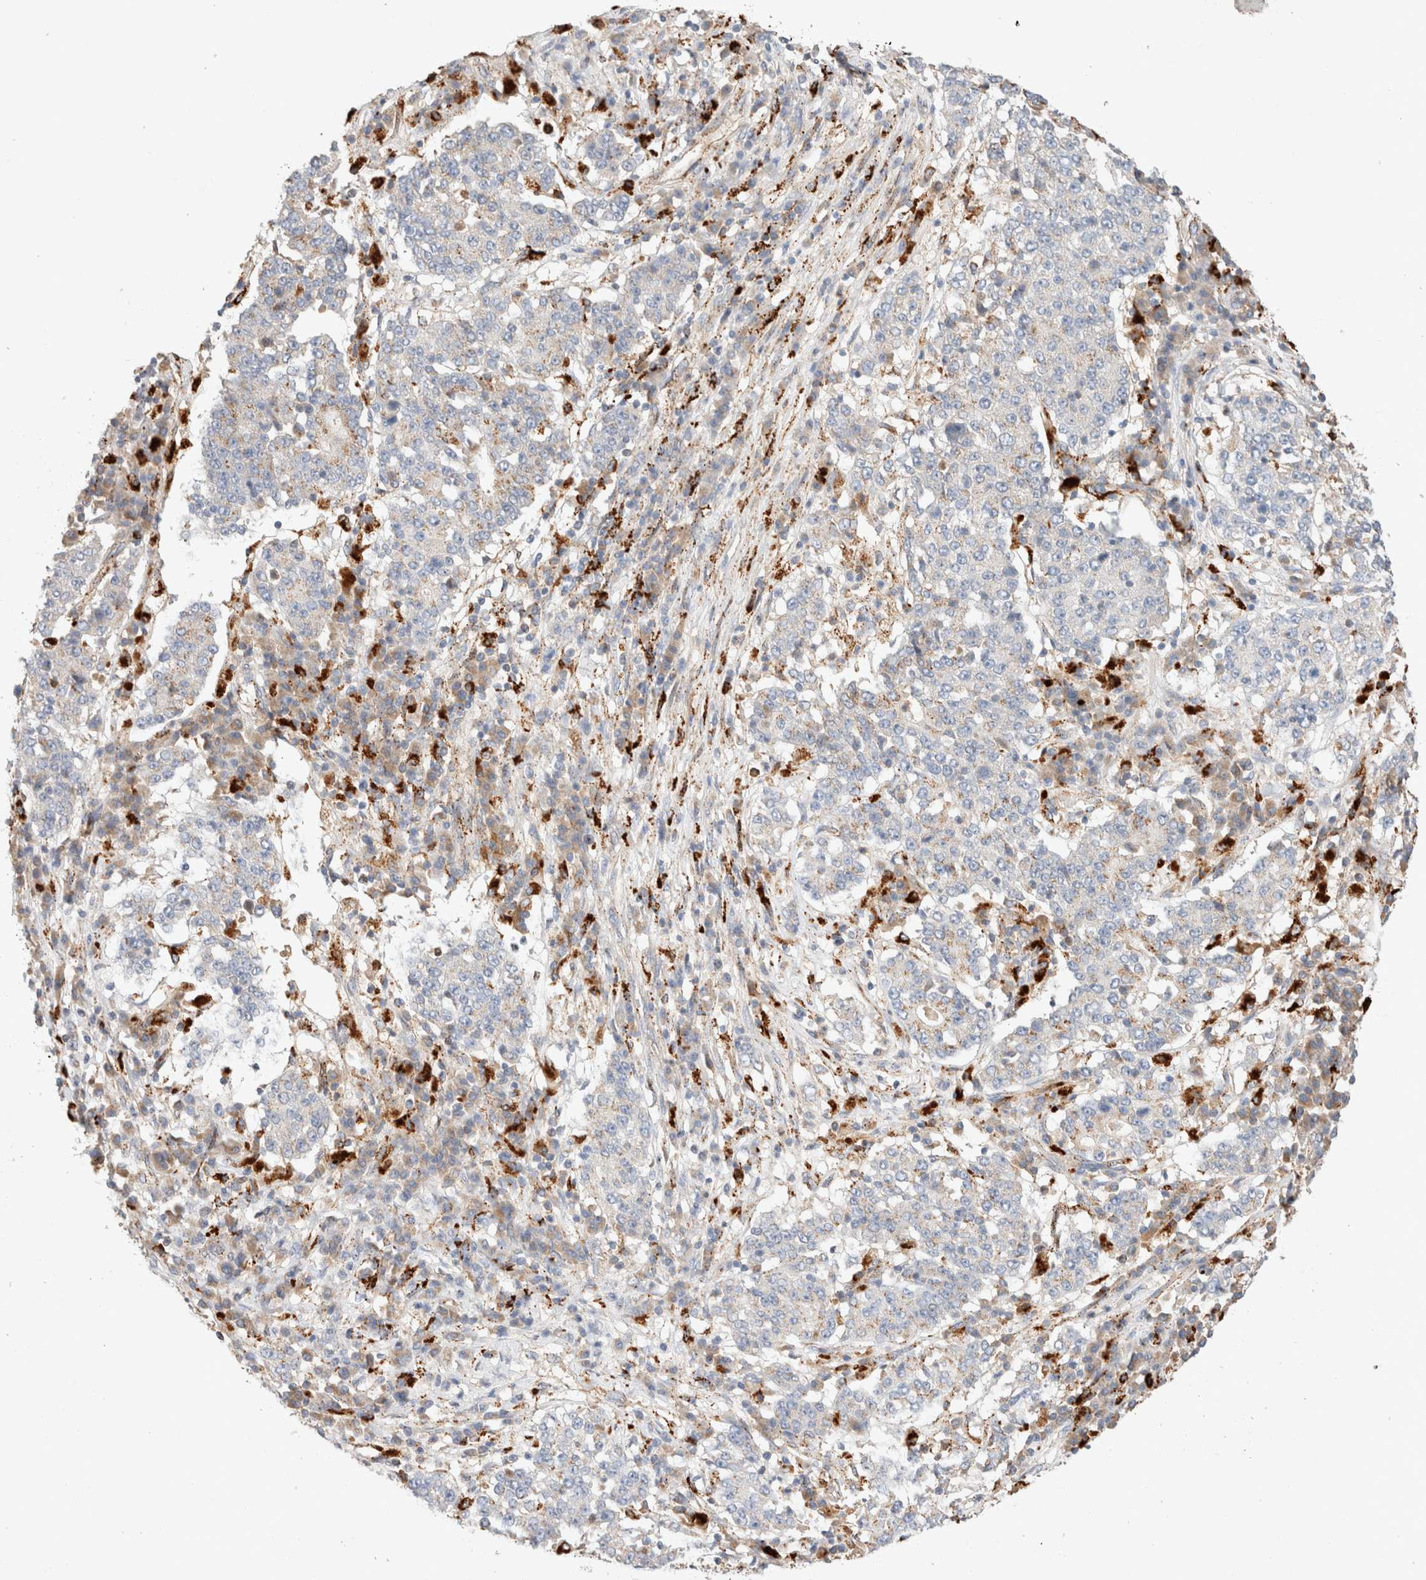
{"staining": {"intensity": "weak", "quantity": "<25%", "location": "cytoplasmic/membranous"}, "tissue": "stomach cancer", "cell_type": "Tumor cells", "image_type": "cancer", "snomed": [{"axis": "morphology", "description": "Adenocarcinoma, NOS"}, {"axis": "topography", "description": "Stomach"}], "caption": "IHC micrograph of neoplastic tissue: human adenocarcinoma (stomach) stained with DAB demonstrates no significant protein staining in tumor cells.", "gene": "RABEPK", "patient": {"sex": "male", "age": 59}}